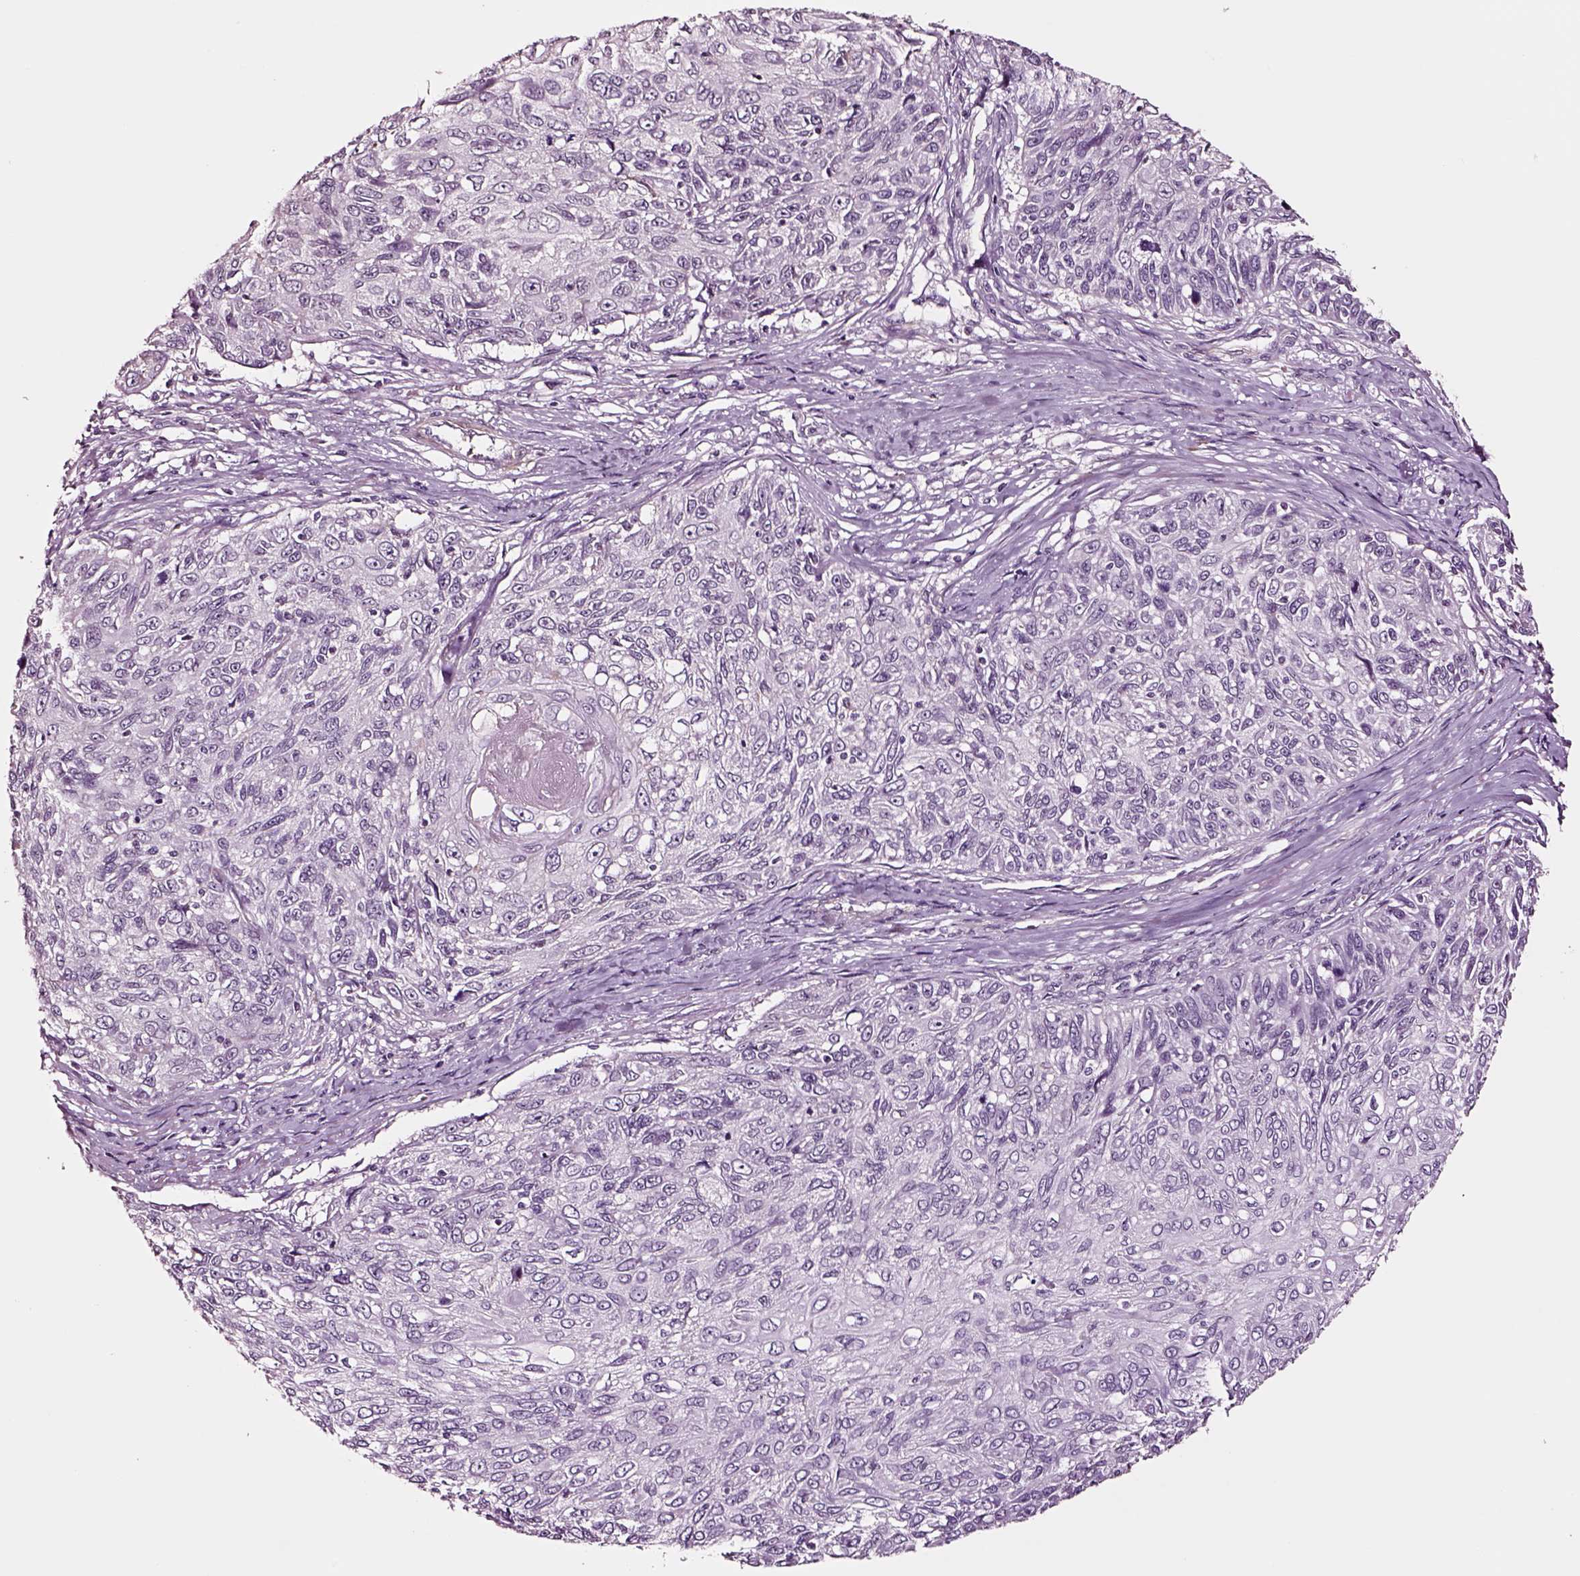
{"staining": {"intensity": "negative", "quantity": "none", "location": "none"}, "tissue": "skin cancer", "cell_type": "Tumor cells", "image_type": "cancer", "snomed": [{"axis": "morphology", "description": "Squamous cell carcinoma, NOS"}, {"axis": "topography", "description": "Skin"}], "caption": "Immunohistochemical staining of skin cancer shows no significant expression in tumor cells. The staining was performed using DAB to visualize the protein expression in brown, while the nuclei were stained in blue with hematoxylin (Magnification: 20x).", "gene": "SOX10", "patient": {"sex": "male", "age": 92}}